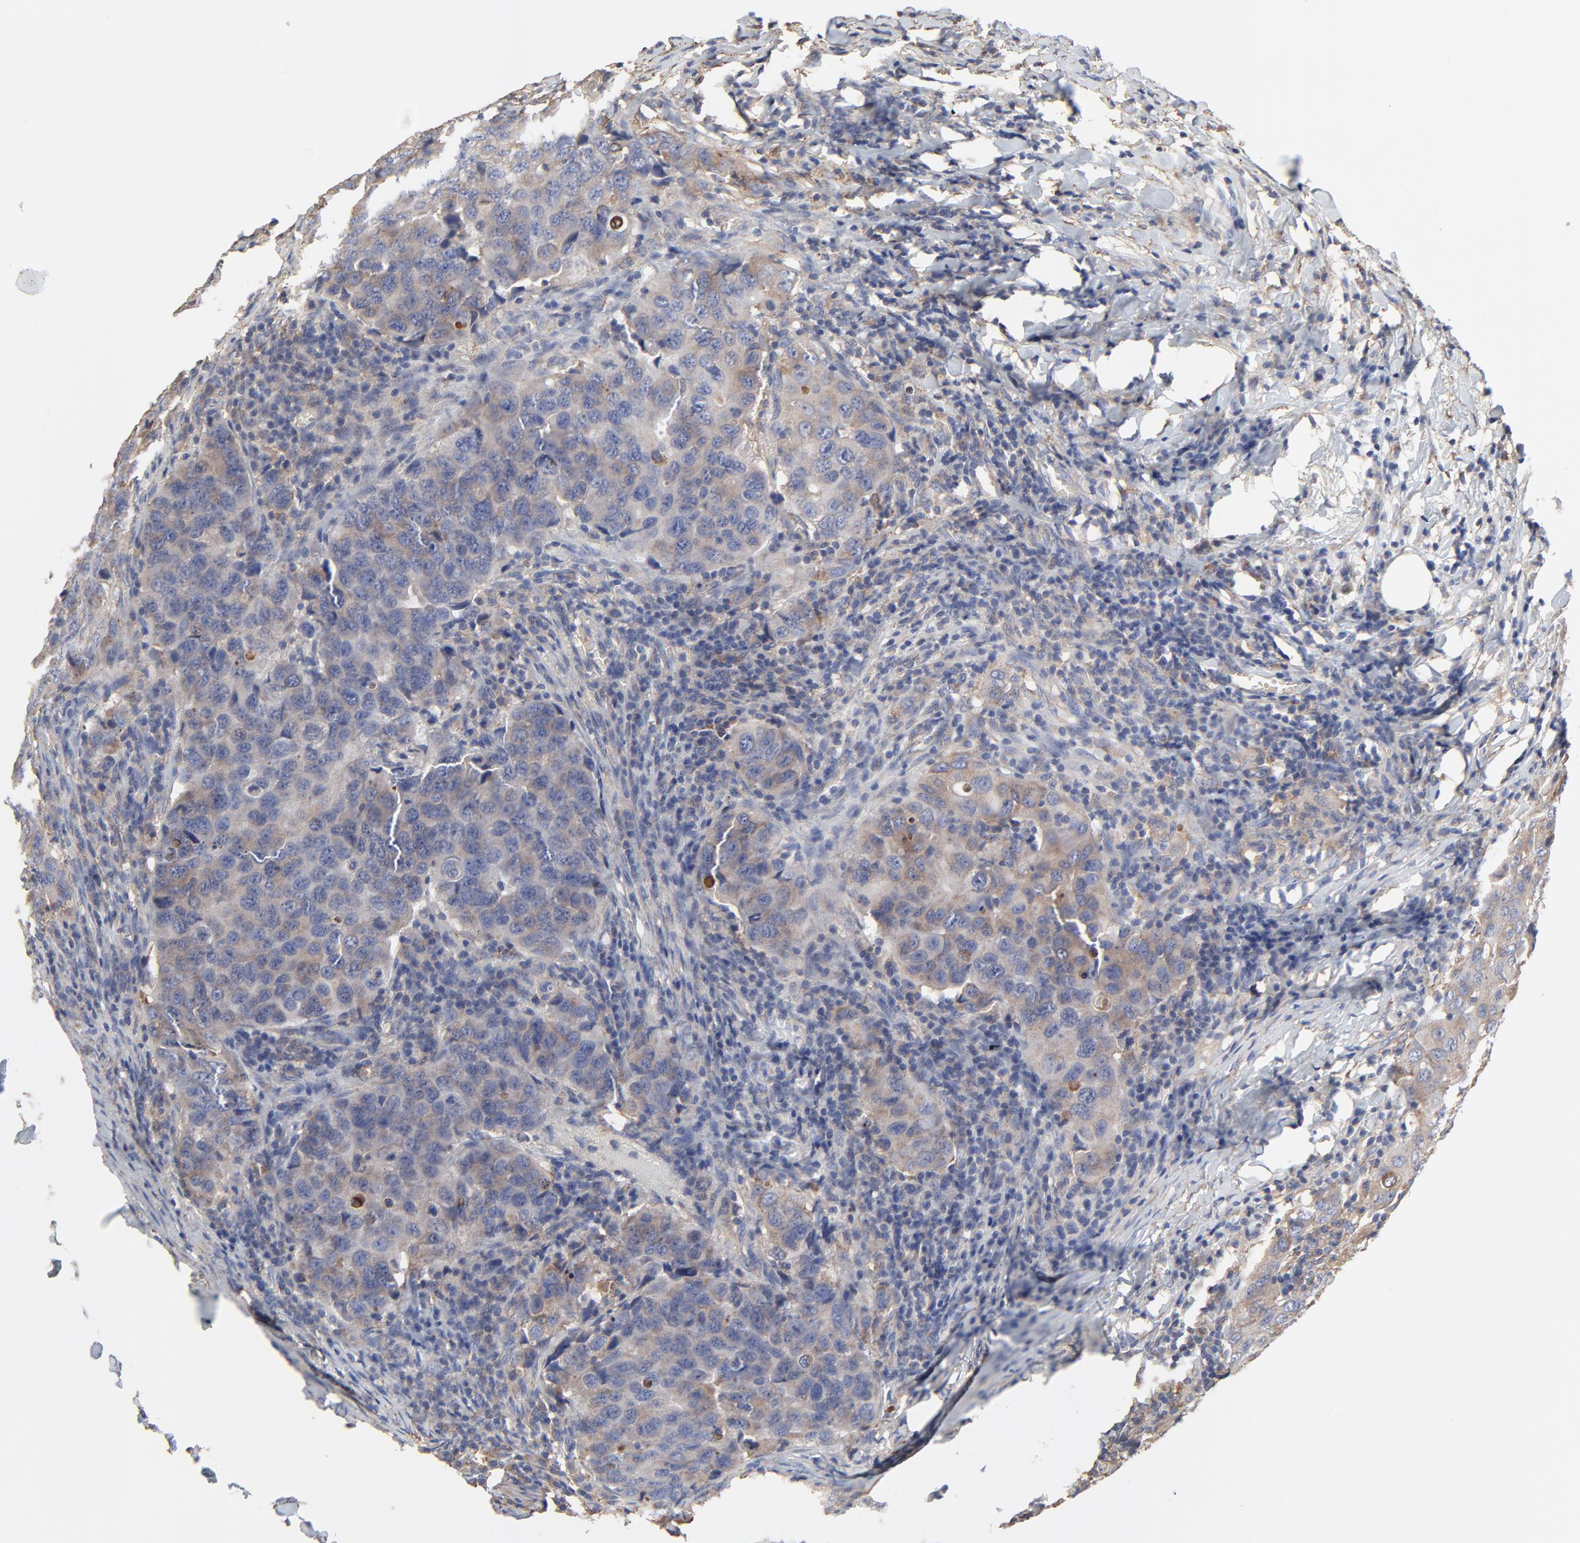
{"staining": {"intensity": "moderate", "quantity": ">75%", "location": "cytoplasmic/membranous"}, "tissue": "breast cancer", "cell_type": "Tumor cells", "image_type": "cancer", "snomed": [{"axis": "morphology", "description": "Duct carcinoma"}, {"axis": "topography", "description": "Breast"}], "caption": "Immunohistochemistry image of neoplastic tissue: breast cancer stained using immunohistochemistry displays medium levels of moderate protein expression localized specifically in the cytoplasmic/membranous of tumor cells, appearing as a cytoplasmic/membranous brown color.", "gene": "NXF3", "patient": {"sex": "female", "age": 54}}